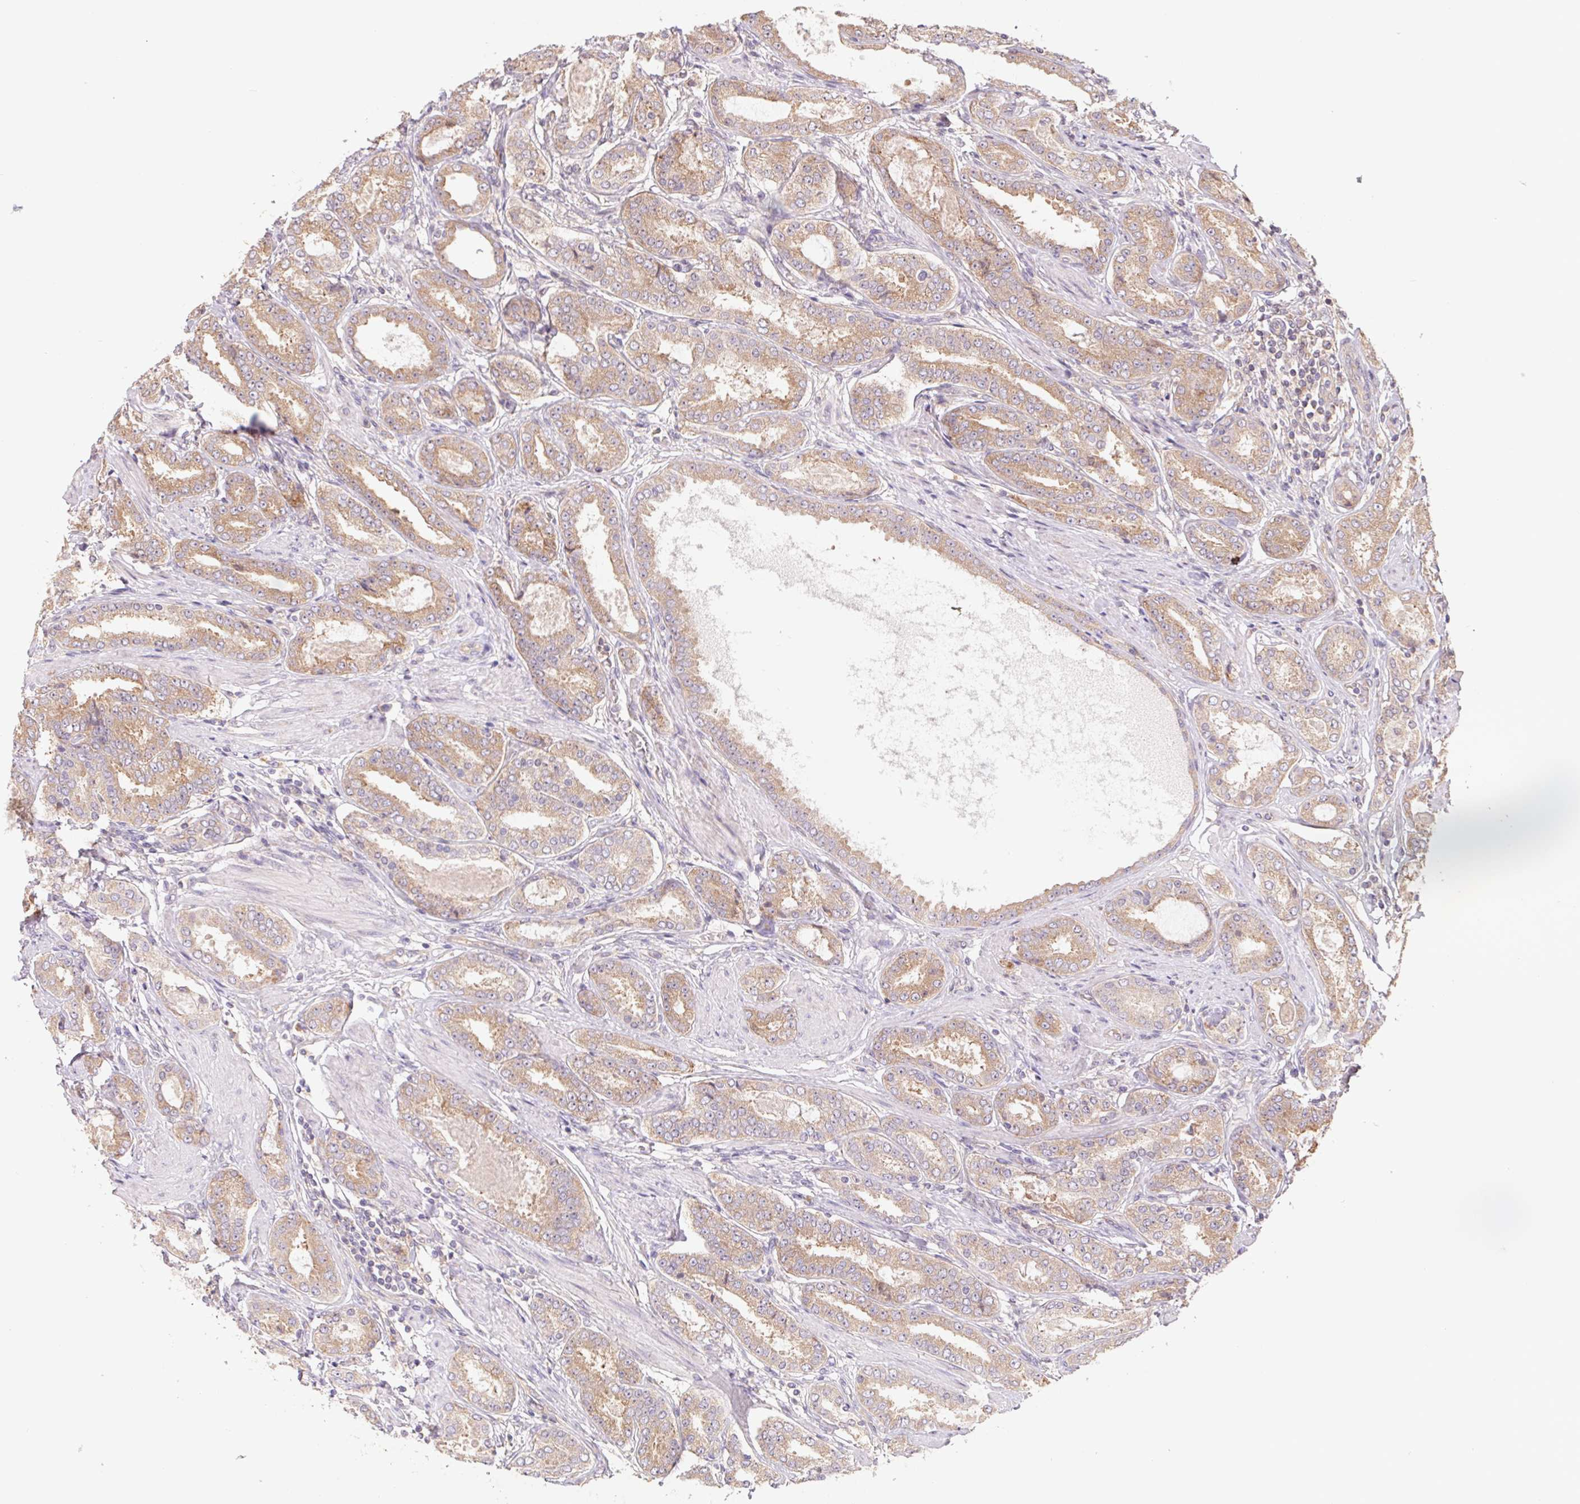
{"staining": {"intensity": "weak", "quantity": ">75%", "location": "cytoplasmic/membranous"}, "tissue": "prostate cancer", "cell_type": "Tumor cells", "image_type": "cancer", "snomed": [{"axis": "morphology", "description": "Adenocarcinoma, High grade"}, {"axis": "topography", "description": "Prostate"}], "caption": "Prostate cancer stained with IHC demonstrates weak cytoplasmic/membranous positivity in approximately >75% of tumor cells. The protein is shown in brown color, while the nuclei are stained blue.", "gene": "RPL27A", "patient": {"sex": "male", "age": 63}}